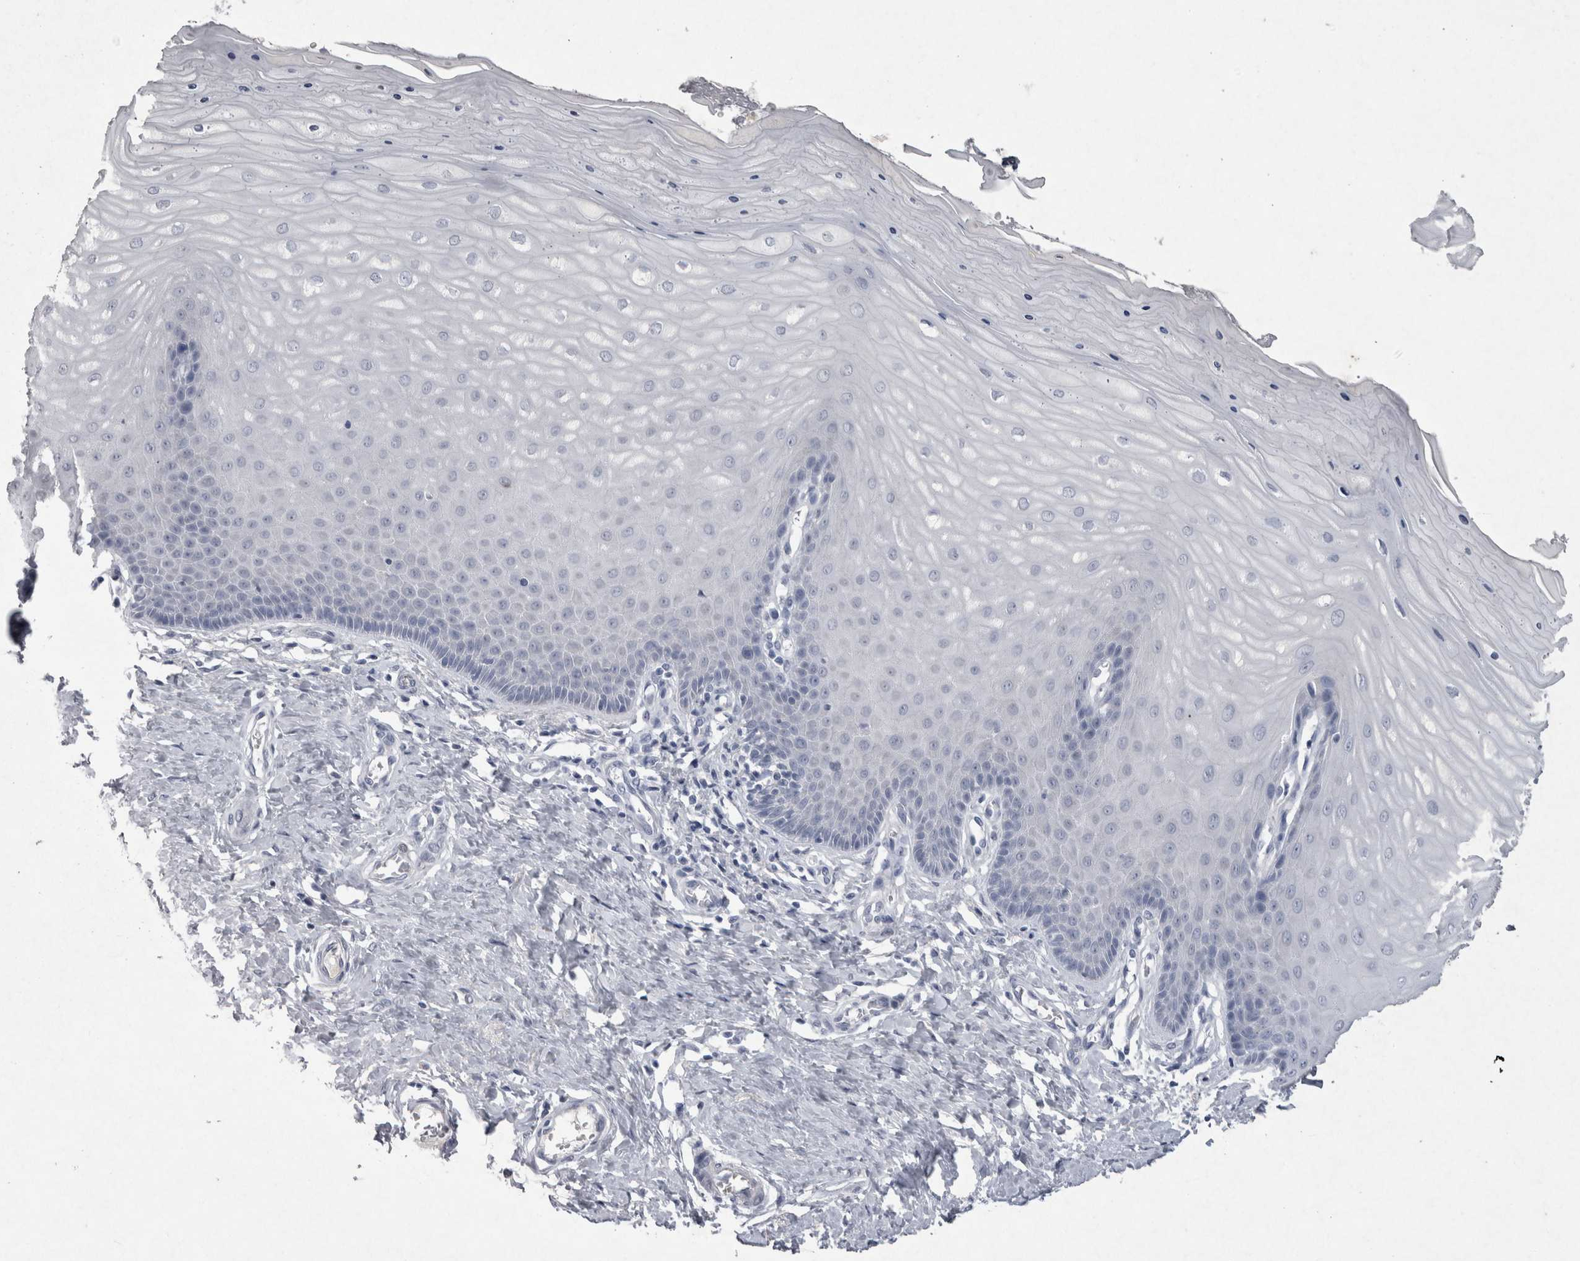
{"staining": {"intensity": "negative", "quantity": "none", "location": "none"}, "tissue": "cervix", "cell_type": "Glandular cells", "image_type": "normal", "snomed": [{"axis": "morphology", "description": "Normal tissue, NOS"}, {"axis": "topography", "description": "Cervix"}], "caption": "This histopathology image is of benign cervix stained with immunohistochemistry to label a protein in brown with the nuclei are counter-stained blue. There is no positivity in glandular cells.", "gene": "PDX1", "patient": {"sex": "female", "age": 55}}